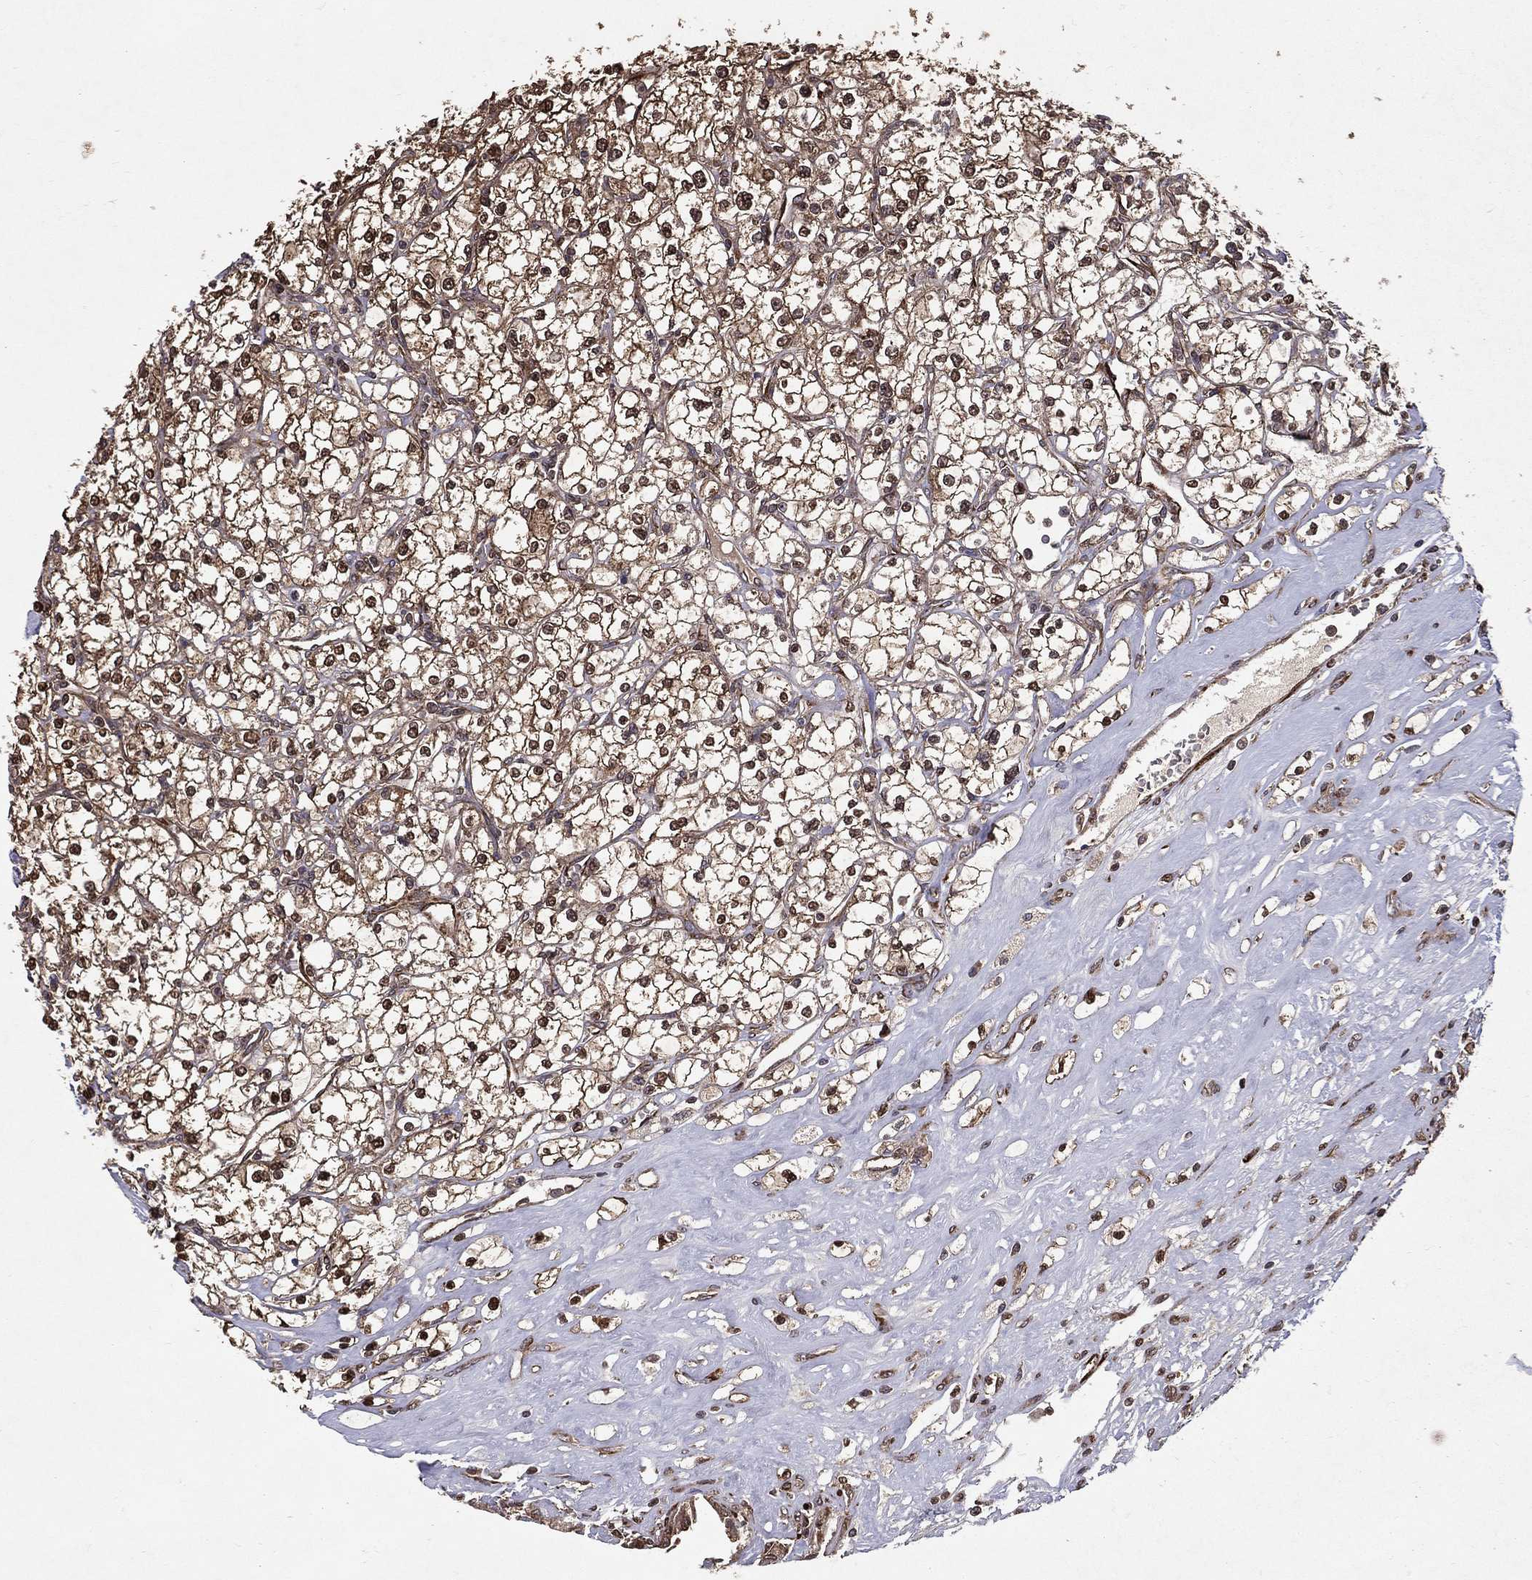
{"staining": {"intensity": "moderate", "quantity": ">75%", "location": "cytoplasmic/membranous"}, "tissue": "renal cancer", "cell_type": "Tumor cells", "image_type": "cancer", "snomed": [{"axis": "morphology", "description": "Adenocarcinoma, NOS"}, {"axis": "topography", "description": "Kidney"}], "caption": "Human renal cancer stained with a brown dye displays moderate cytoplasmic/membranous positive staining in approximately >75% of tumor cells.", "gene": "CERS2", "patient": {"sex": "male", "age": 67}}